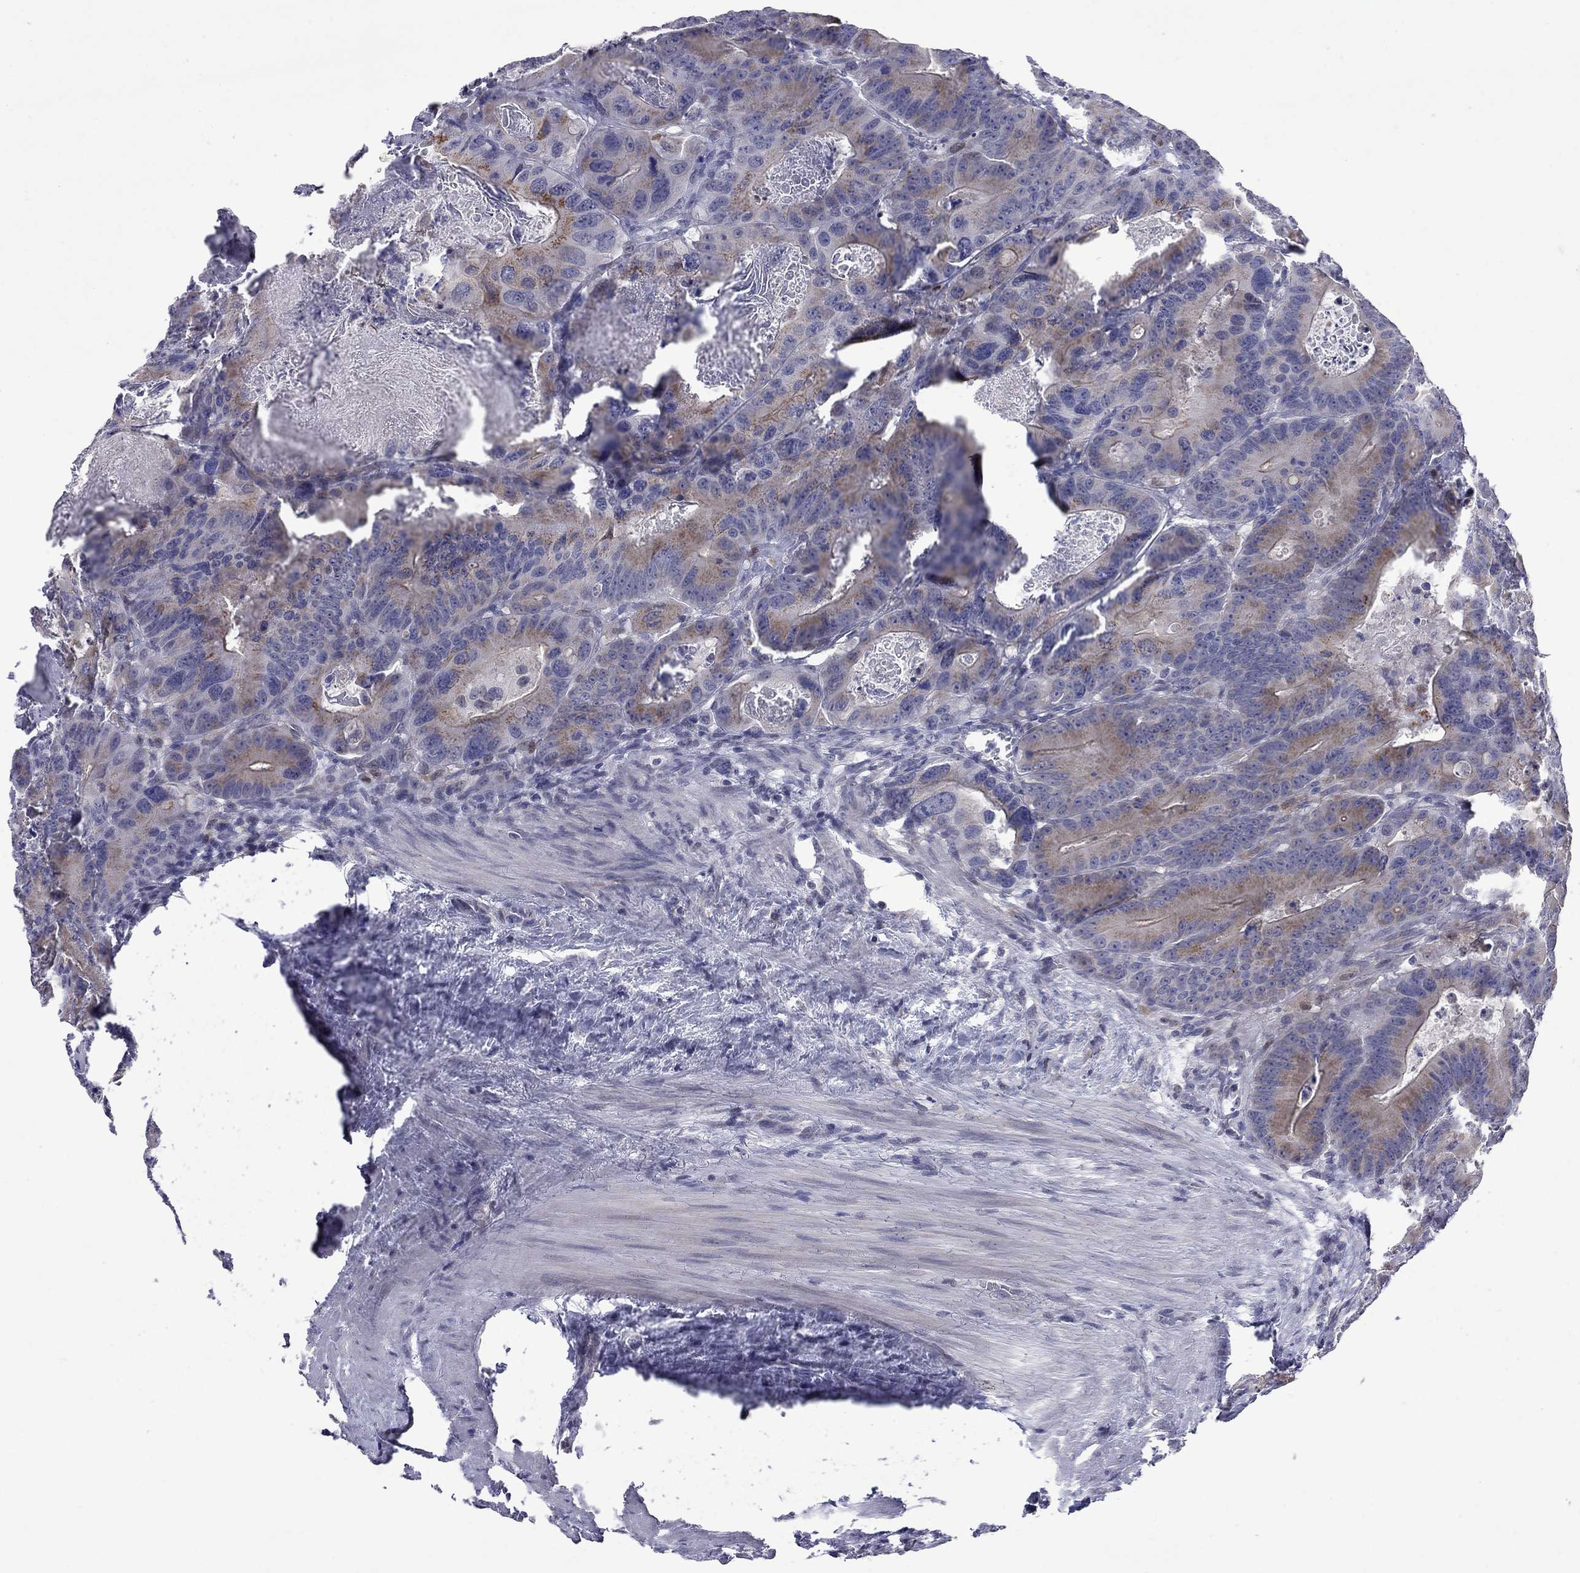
{"staining": {"intensity": "moderate", "quantity": "25%-75%", "location": "cytoplasmic/membranous"}, "tissue": "colorectal cancer", "cell_type": "Tumor cells", "image_type": "cancer", "snomed": [{"axis": "morphology", "description": "Adenocarcinoma, NOS"}, {"axis": "topography", "description": "Rectum"}], "caption": "High-power microscopy captured an immunohistochemistry photomicrograph of colorectal adenocarcinoma, revealing moderate cytoplasmic/membranous staining in about 25%-75% of tumor cells.", "gene": "HTR4", "patient": {"sex": "male", "age": 64}}